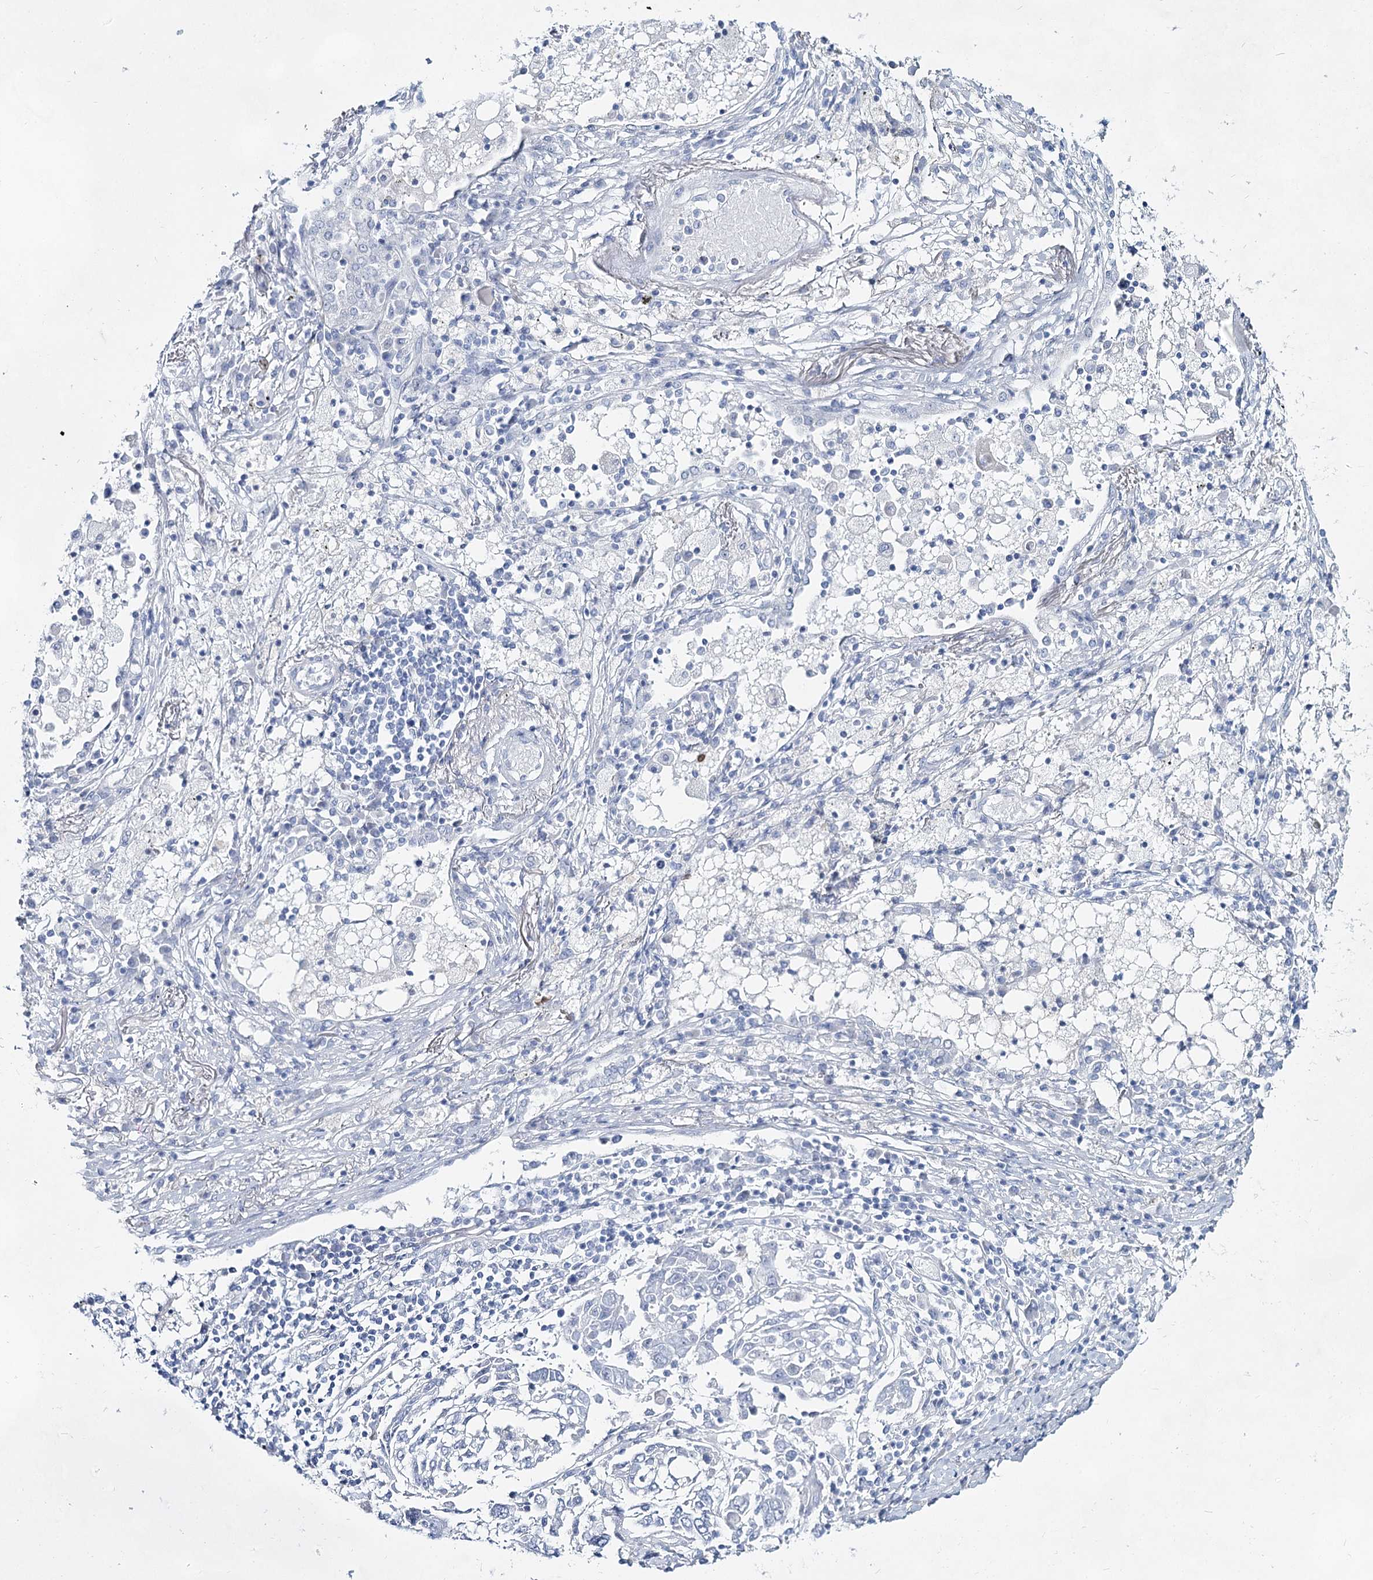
{"staining": {"intensity": "negative", "quantity": "none", "location": "none"}, "tissue": "lung cancer", "cell_type": "Tumor cells", "image_type": "cancer", "snomed": [{"axis": "morphology", "description": "Squamous cell carcinoma, NOS"}, {"axis": "topography", "description": "Lung"}], "caption": "The histopathology image displays no significant staining in tumor cells of lung squamous cell carcinoma. (Stains: DAB (3,3'-diaminobenzidine) immunohistochemistry with hematoxylin counter stain, Microscopy: brightfield microscopy at high magnification).", "gene": "SLC17A2", "patient": {"sex": "male", "age": 65}}